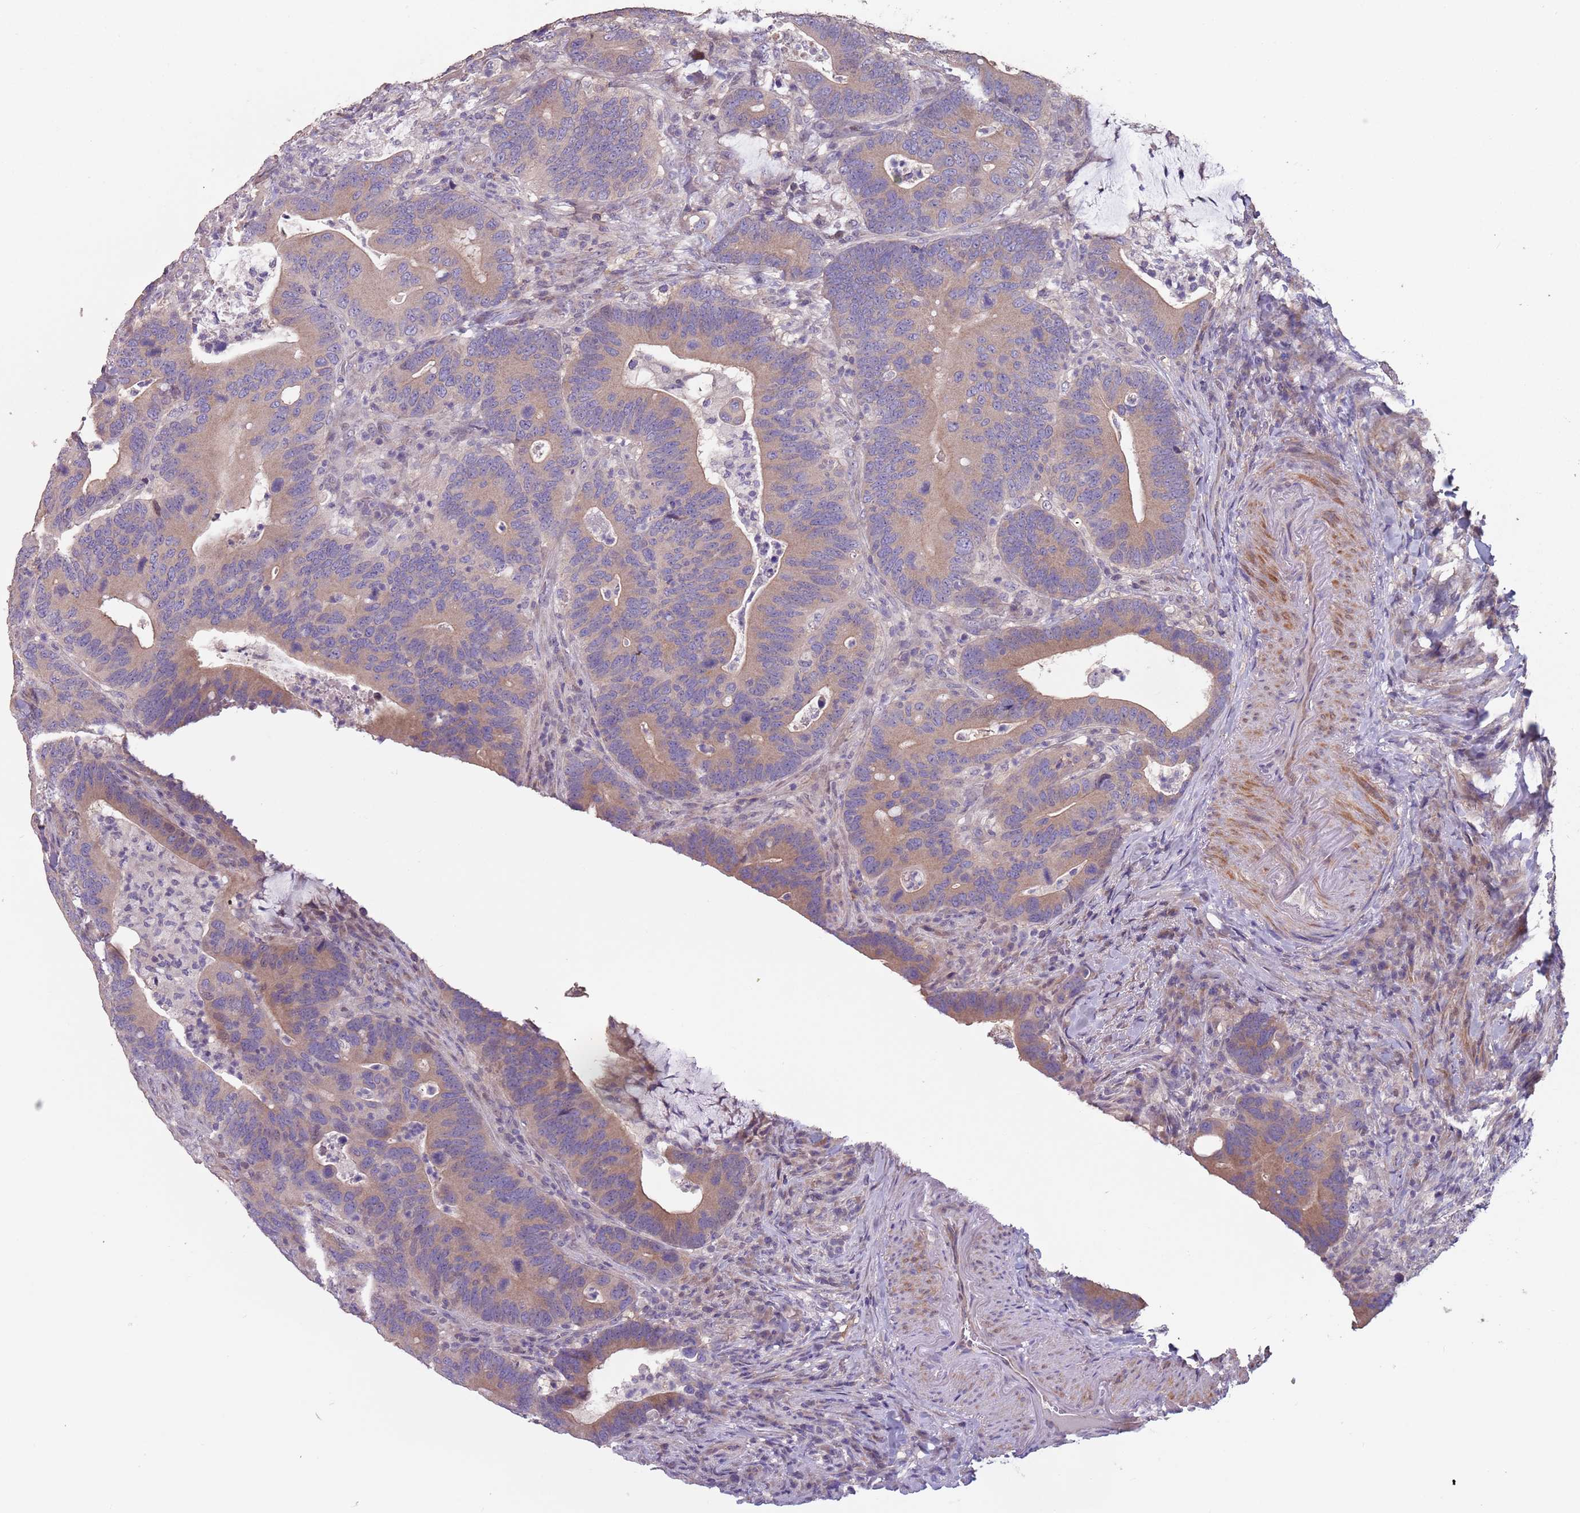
{"staining": {"intensity": "weak", "quantity": ">75%", "location": "cytoplasmic/membranous"}, "tissue": "colorectal cancer", "cell_type": "Tumor cells", "image_type": "cancer", "snomed": [{"axis": "morphology", "description": "Adenocarcinoma, NOS"}, {"axis": "topography", "description": "Colon"}], "caption": "There is low levels of weak cytoplasmic/membranous expression in tumor cells of colorectal cancer (adenocarcinoma), as demonstrated by immunohistochemical staining (brown color).", "gene": "MBD3L1", "patient": {"sex": "female", "age": 66}}